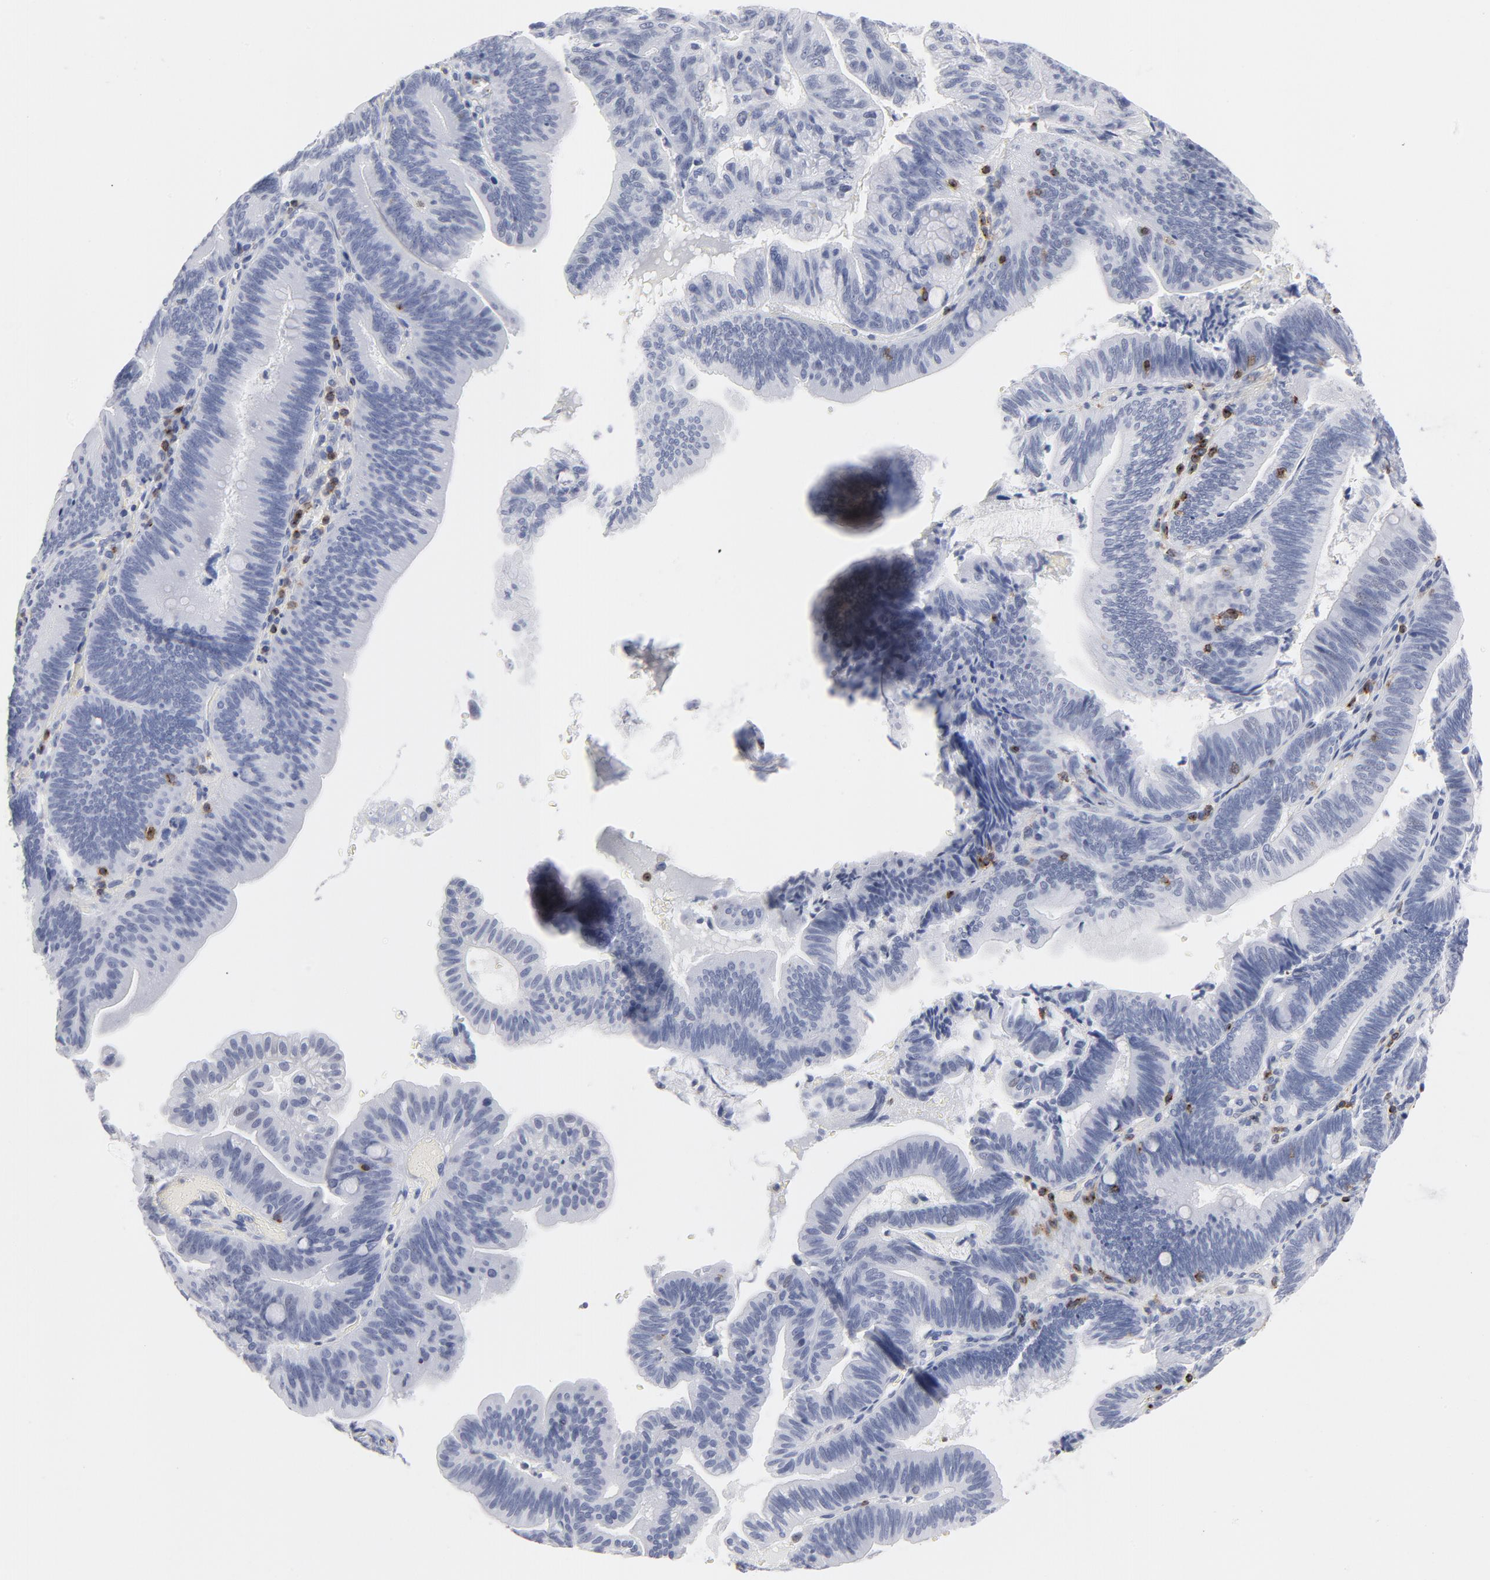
{"staining": {"intensity": "negative", "quantity": "none", "location": "none"}, "tissue": "pancreatic cancer", "cell_type": "Tumor cells", "image_type": "cancer", "snomed": [{"axis": "morphology", "description": "Adenocarcinoma, NOS"}, {"axis": "topography", "description": "Pancreas"}], "caption": "Tumor cells are negative for brown protein staining in adenocarcinoma (pancreatic).", "gene": "CD2", "patient": {"sex": "male", "age": 82}}